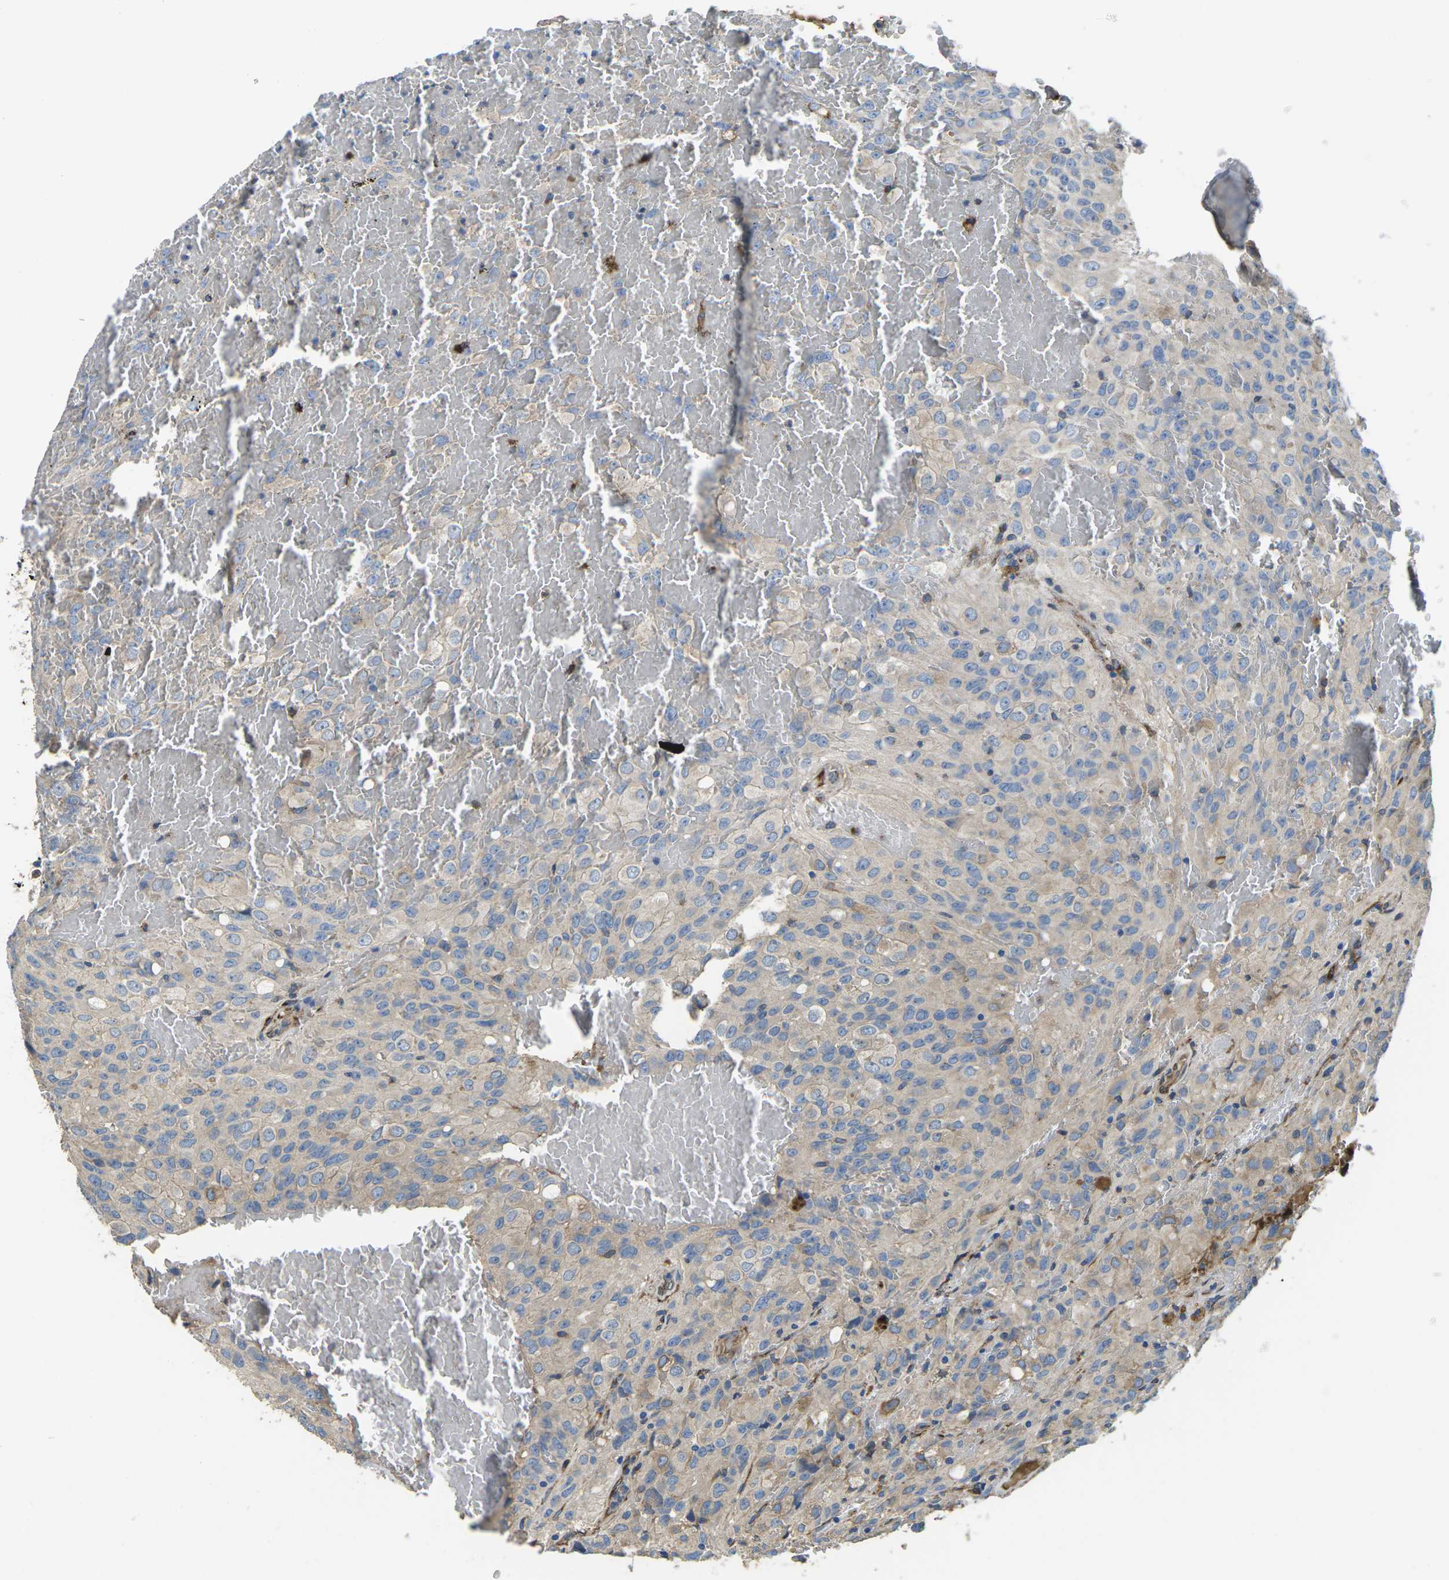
{"staining": {"intensity": "weak", "quantity": "25%-75%", "location": "cytoplasmic/membranous"}, "tissue": "glioma", "cell_type": "Tumor cells", "image_type": "cancer", "snomed": [{"axis": "morphology", "description": "Glioma, malignant, High grade"}, {"axis": "topography", "description": "Brain"}], "caption": "Immunohistochemistry histopathology image of neoplastic tissue: glioma stained using immunohistochemistry (IHC) shows low levels of weak protein expression localized specifically in the cytoplasmic/membranous of tumor cells, appearing as a cytoplasmic/membranous brown color.", "gene": "PDZD8", "patient": {"sex": "male", "age": 32}}